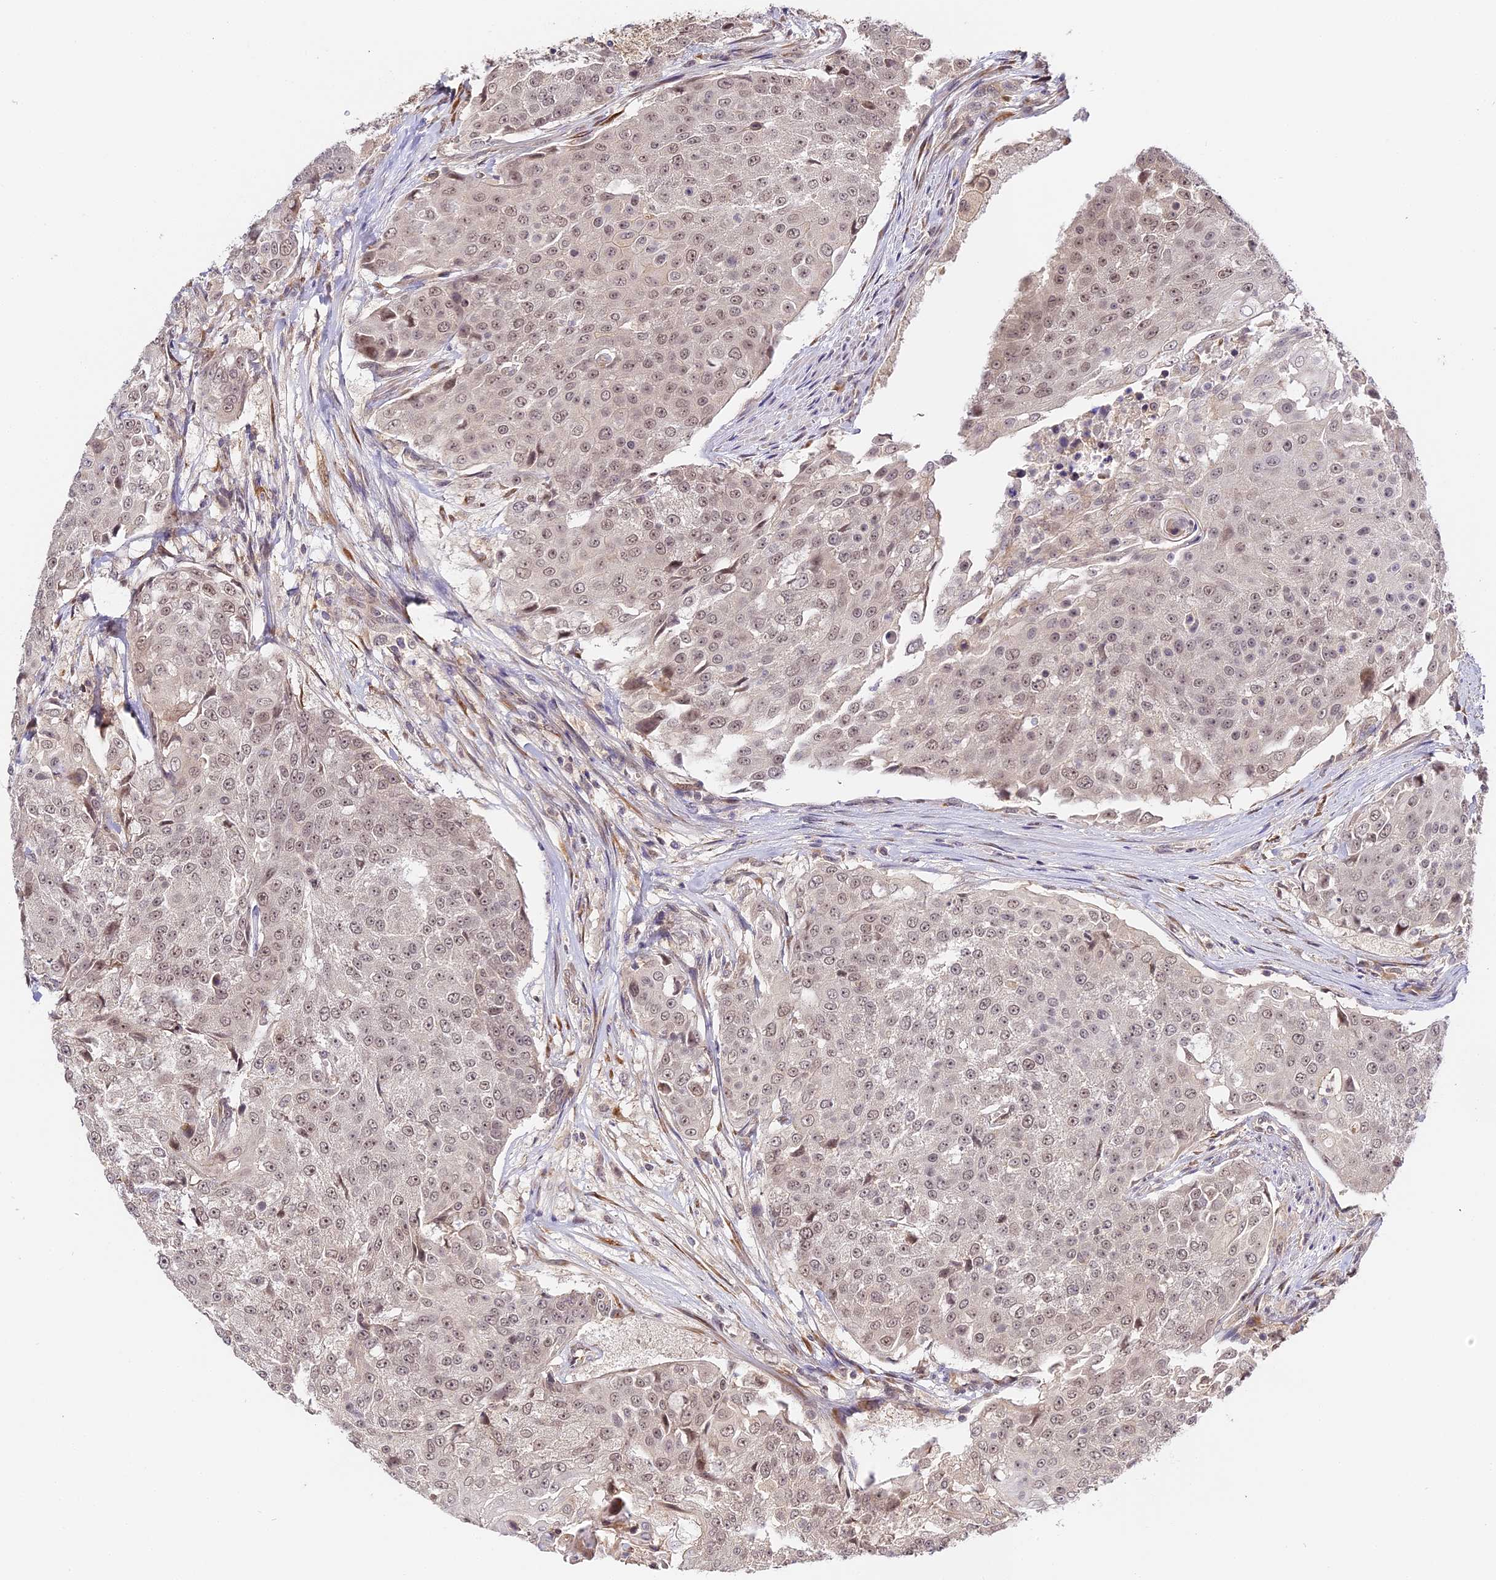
{"staining": {"intensity": "weak", "quantity": ">75%", "location": "nuclear"}, "tissue": "urothelial cancer", "cell_type": "Tumor cells", "image_type": "cancer", "snomed": [{"axis": "morphology", "description": "Urothelial carcinoma, High grade"}, {"axis": "topography", "description": "Urinary bladder"}], "caption": "Urothelial cancer stained for a protein (brown) demonstrates weak nuclear positive staining in approximately >75% of tumor cells.", "gene": "IMPACT", "patient": {"sex": "female", "age": 63}}